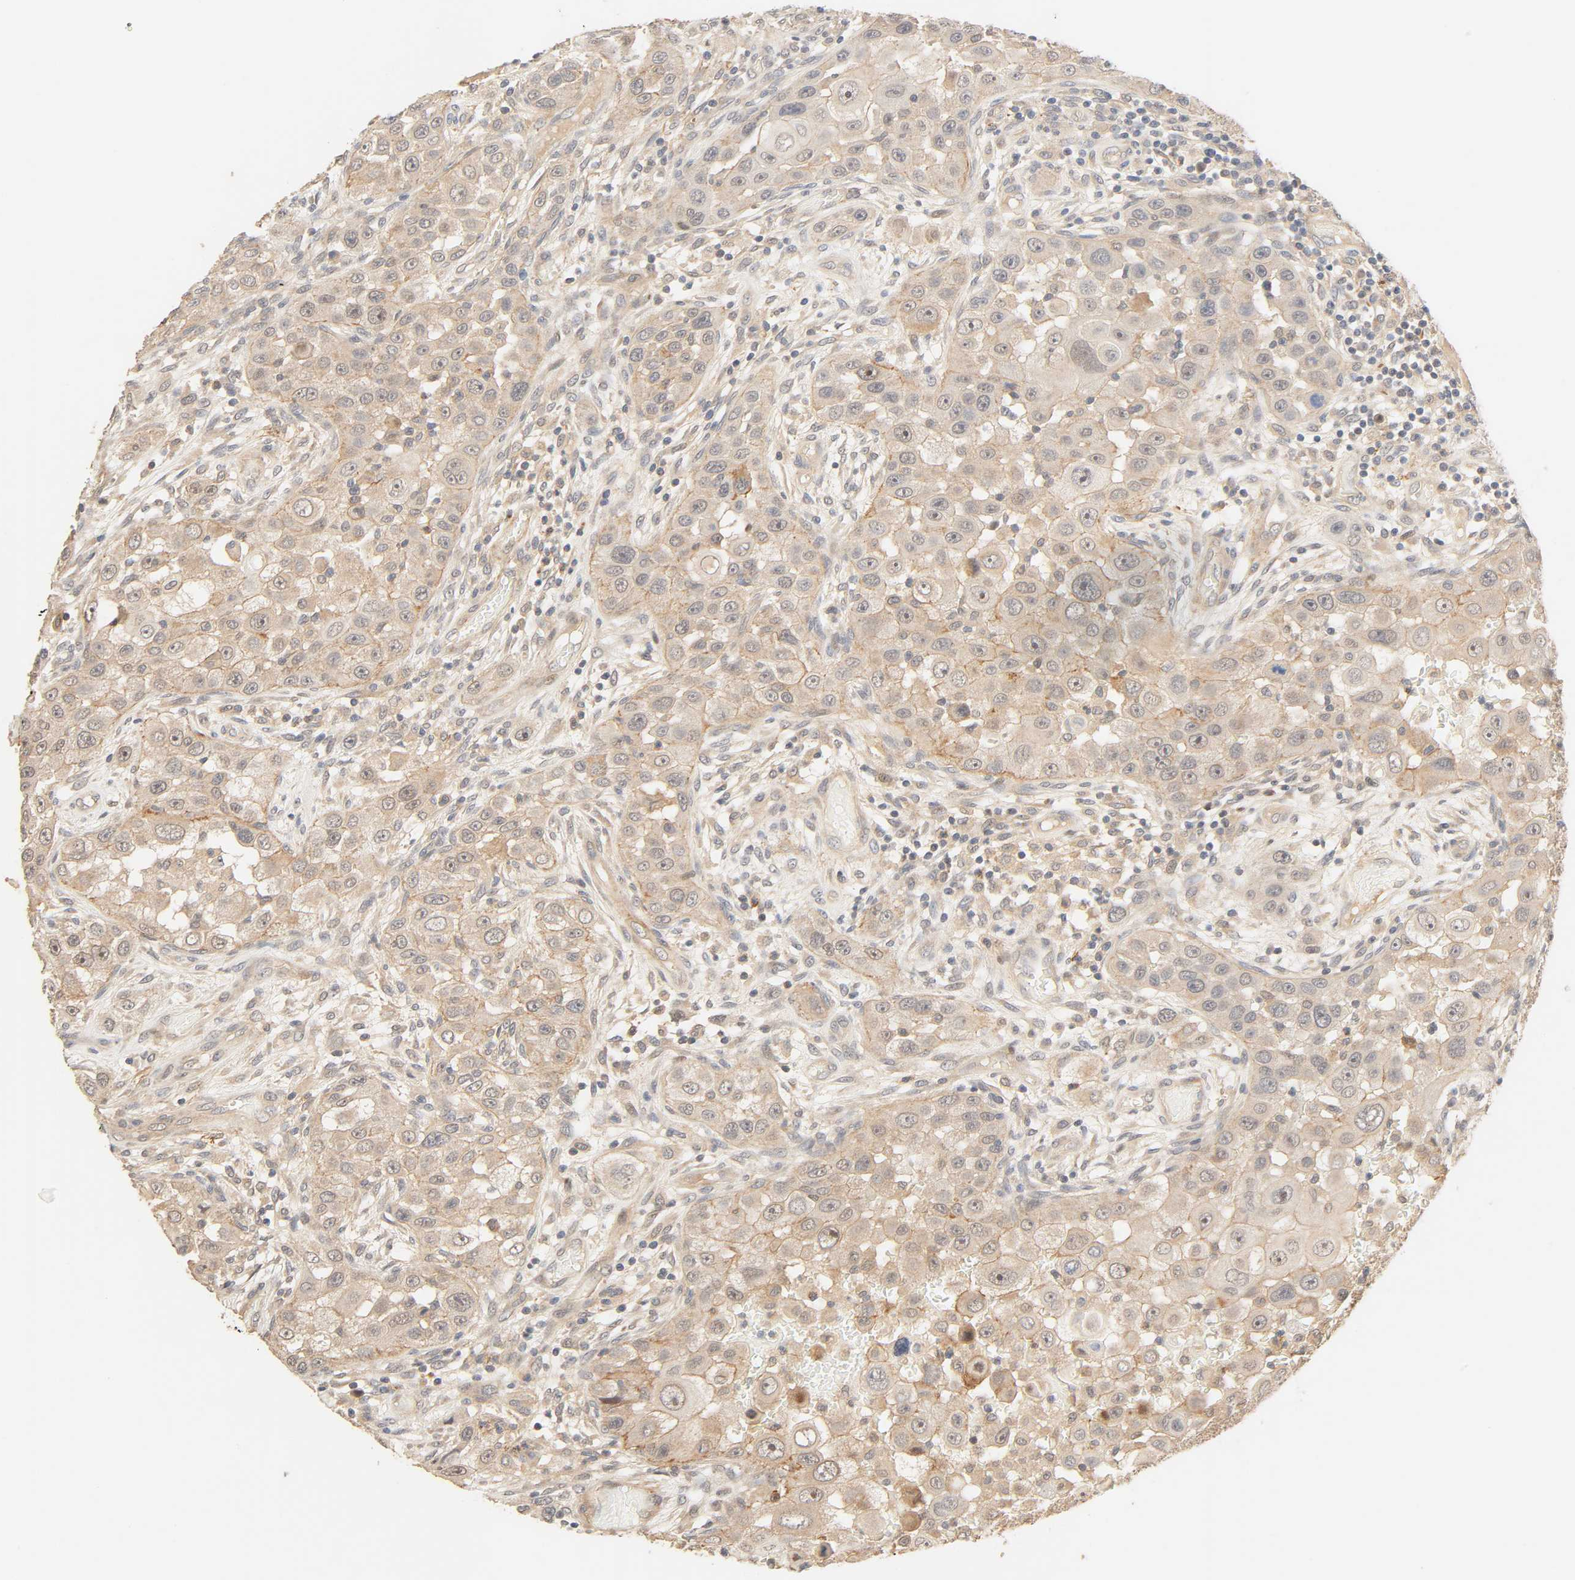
{"staining": {"intensity": "moderate", "quantity": ">75%", "location": "cytoplasmic/membranous"}, "tissue": "head and neck cancer", "cell_type": "Tumor cells", "image_type": "cancer", "snomed": [{"axis": "morphology", "description": "Carcinoma, NOS"}, {"axis": "topography", "description": "Head-Neck"}], "caption": "Head and neck cancer (carcinoma) tissue exhibits moderate cytoplasmic/membranous staining in about >75% of tumor cells", "gene": "CACNA1G", "patient": {"sex": "male", "age": 87}}